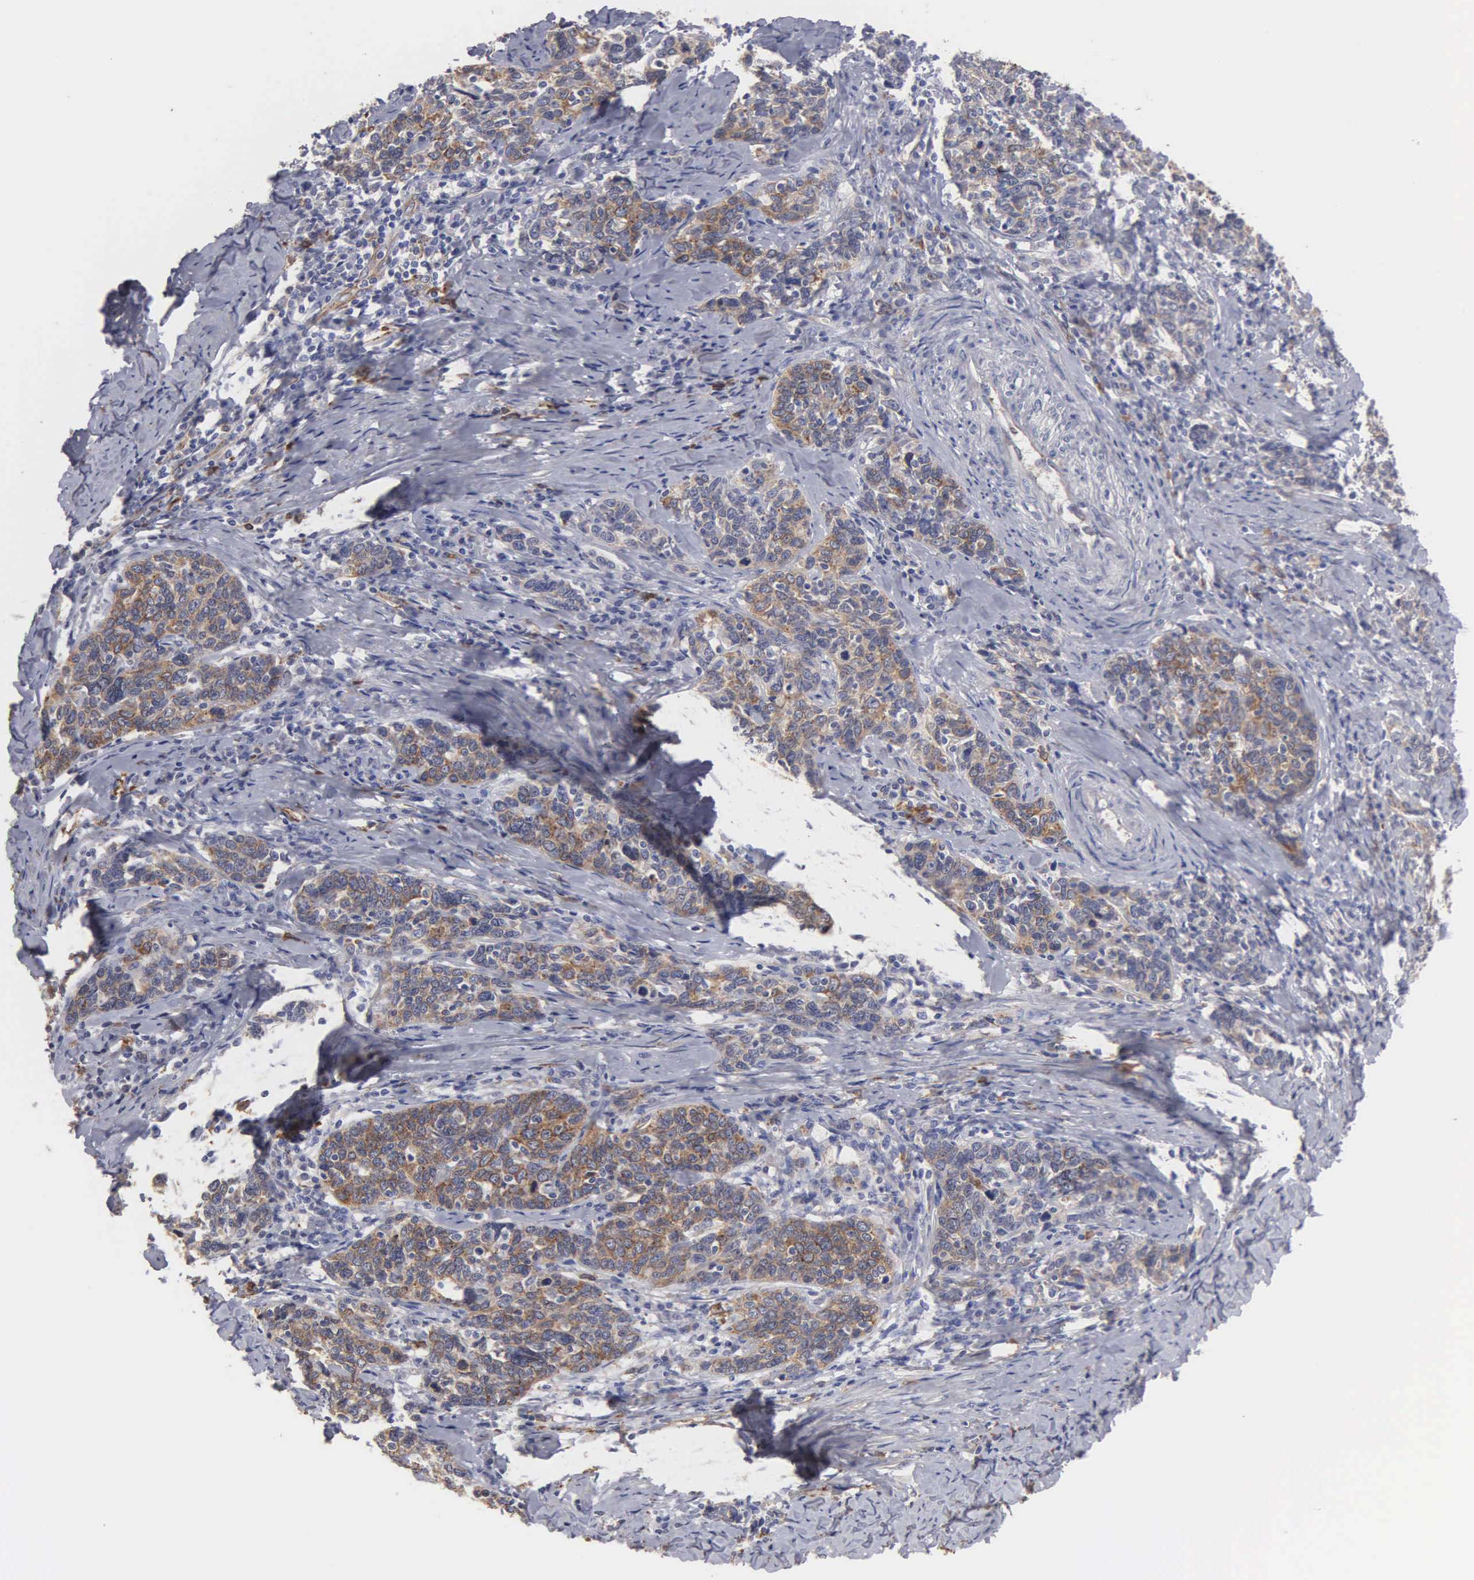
{"staining": {"intensity": "moderate", "quantity": "25%-75%", "location": "cytoplasmic/membranous"}, "tissue": "cervical cancer", "cell_type": "Tumor cells", "image_type": "cancer", "snomed": [{"axis": "morphology", "description": "Squamous cell carcinoma, NOS"}, {"axis": "topography", "description": "Cervix"}], "caption": "Immunohistochemical staining of cervical cancer displays moderate cytoplasmic/membranous protein staining in about 25%-75% of tumor cells.", "gene": "LIN52", "patient": {"sex": "female", "age": 41}}